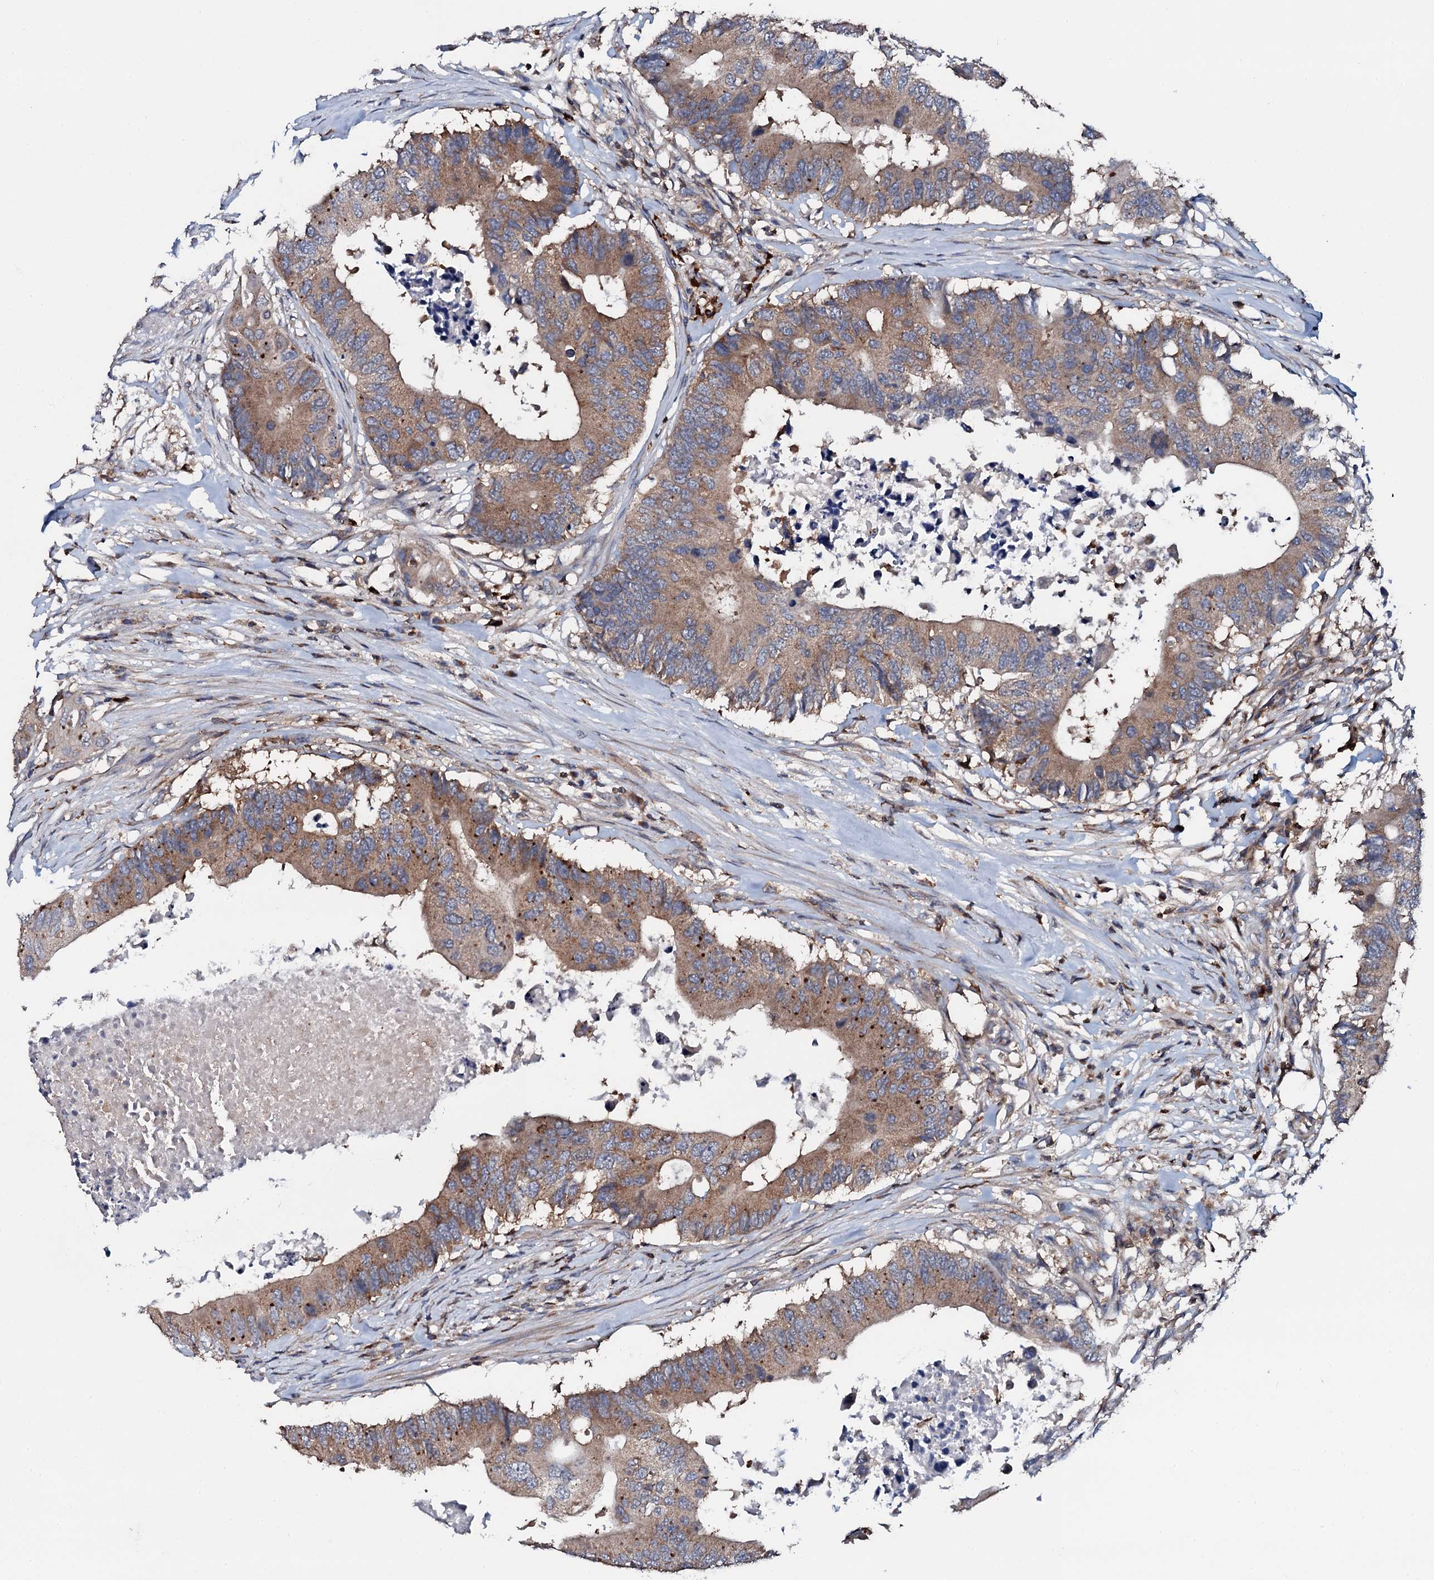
{"staining": {"intensity": "moderate", "quantity": ">75%", "location": "cytoplasmic/membranous"}, "tissue": "colorectal cancer", "cell_type": "Tumor cells", "image_type": "cancer", "snomed": [{"axis": "morphology", "description": "Adenocarcinoma, NOS"}, {"axis": "topography", "description": "Colon"}], "caption": "Immunohistochemical staining of colorectal adenocarcinoma exhibits medium levels of moderate cytoplasmic/membranous positivity in approximately >75% of tumor cells.", "gene": "GRK2", "patient": {"sex": "male", "age": 71}}